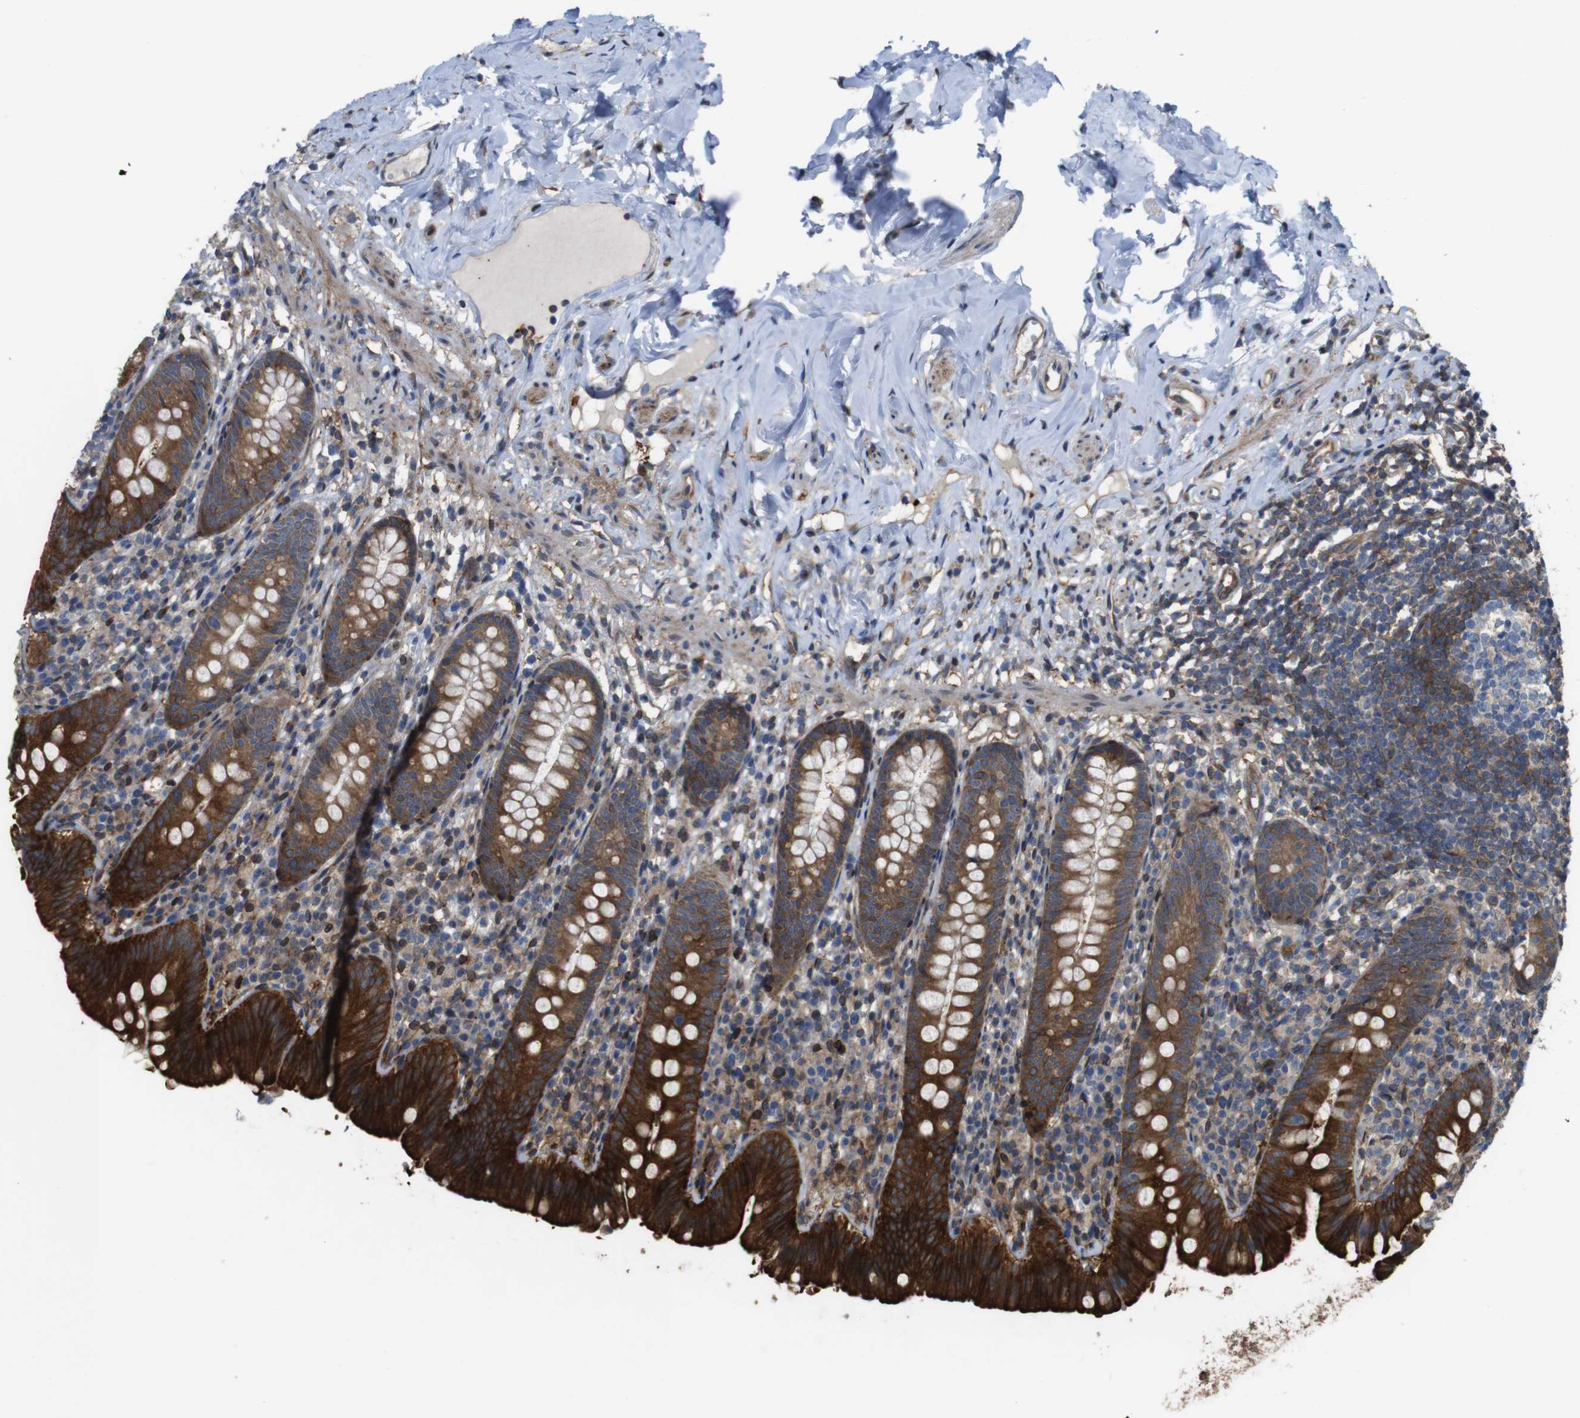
{"staining": {"intensity": "strong", "quantity": ">75%", "location": "cytoplasmic/membranous"}, "tissue": "appendix", "cell_type": "Glandular cells", "image_type": "normal", "snomed": [{"axis": "morphology", "description": "Normal tissue, NOS"}, {"axis": "topography", "description": "Appendix"}], "caption": "IHC of unremarkable appendix exhibits high levels of strong cytoplasmic/membranous staining in approximately >75% of glandular cells.", "gene": "PCOLCE2", "patient": {"sex": "male", "age": 52}}